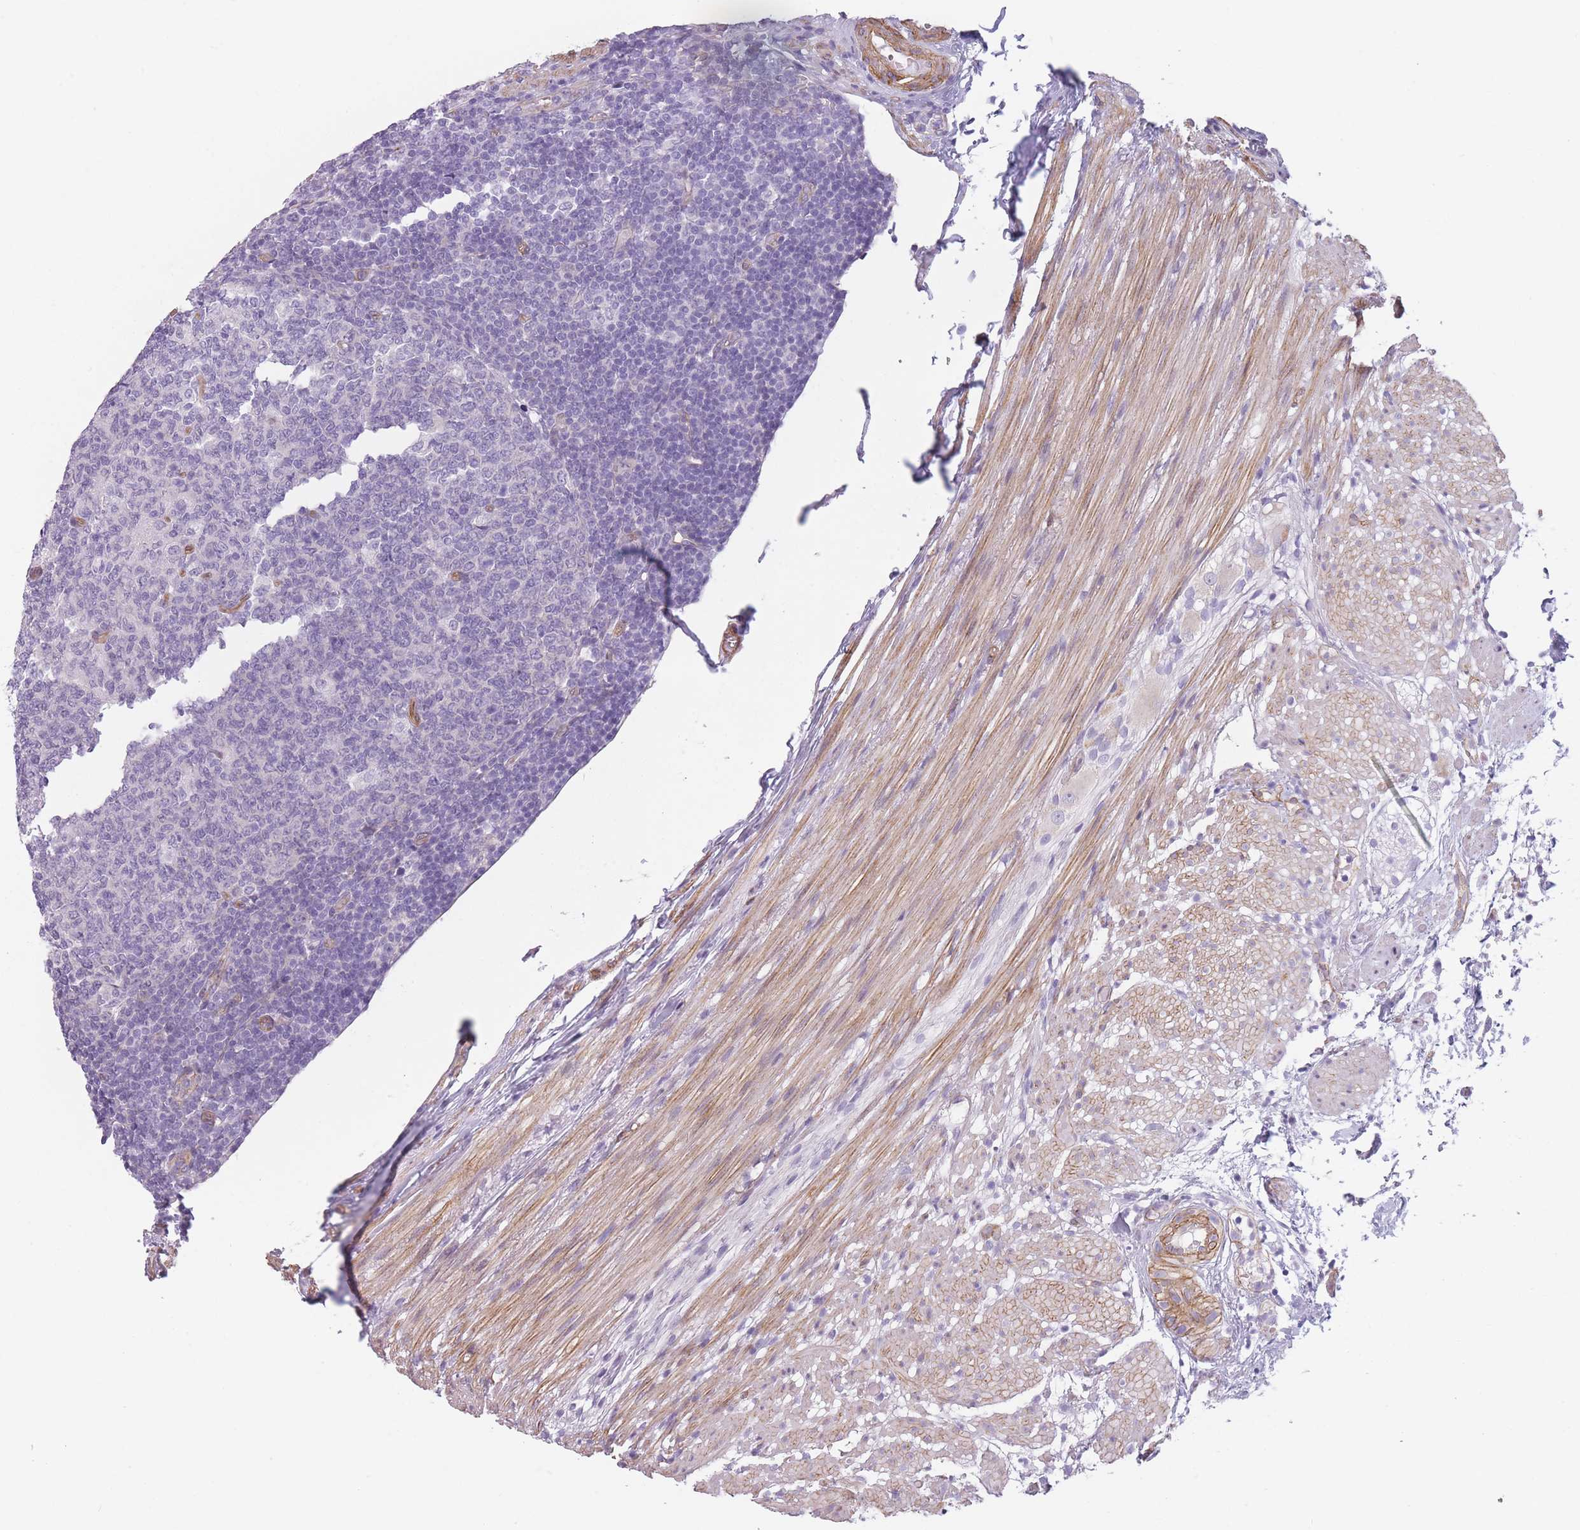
{"staining": {"intensity": "negative", "quantity": "none", "location": "none"}, "tissue": "appendix", "cell_type": "Glandular cells", "image_type": "normal", "snomed": [{"axis": "morphology", "description": "Normal tissue, NOS"}, {"axis": "topography", "description": "Appendix"}], "caption": "The photomicrograph displays no significant expression in glandular cells of appendix.", "gene": "OR6B2", "patient": {"sex": "male", "age": 83}}